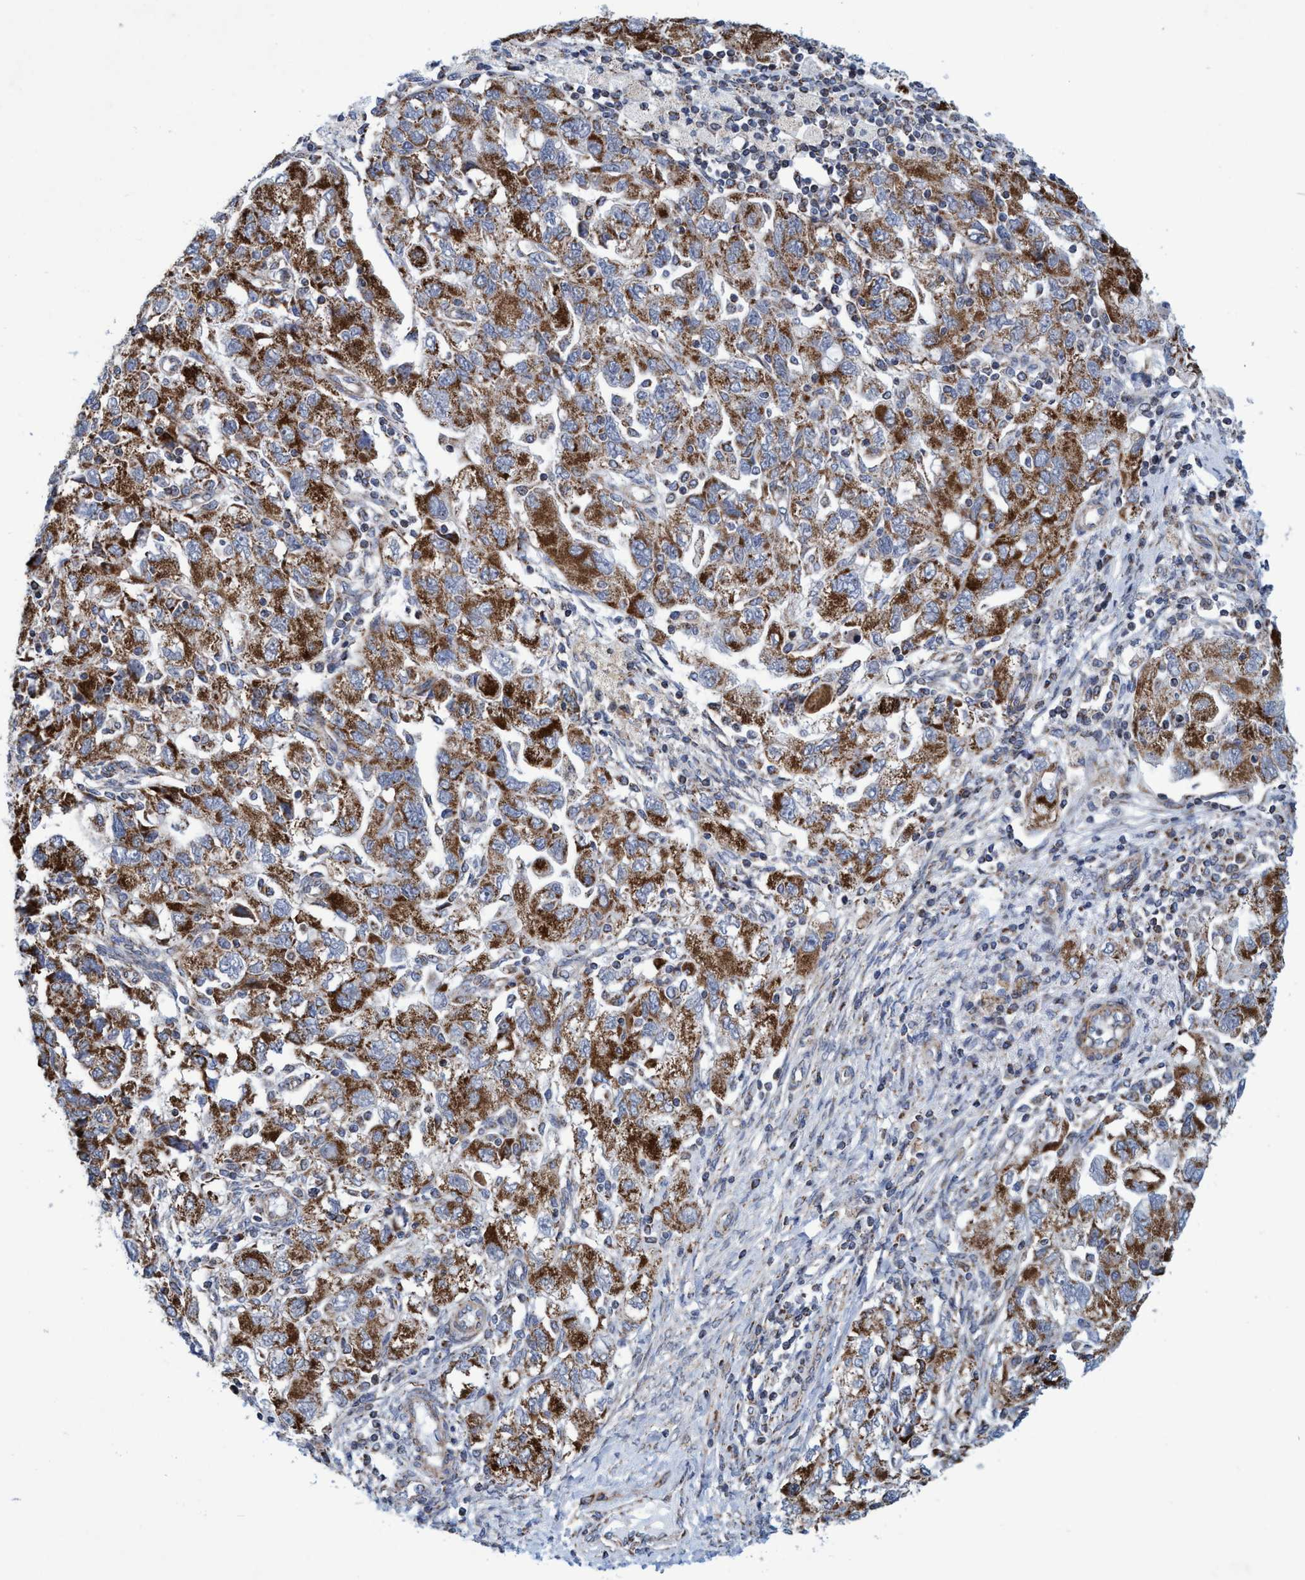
{"staining": {"intensity": "moderate", "quantity": ">75%", "location": "cytoplasmic/membranous"}, "tissue": "ovarian cancer", "cell_type": "Tumor cells", "image_type": "cancer", "snomed": [{"axis": "morphology", "description": "Carcinoma, NOS"}, {"axis": "morphology", "description": "Cystadenocarcinoma, serous, NOS"}, {"axis": "topography", "description": "Ovary"}], "caption": "Moderate cytoplasmic/membranous expression is seen in approximately >75% of tumor cells in ovarian serous cystadenocarcinoma.", "gene": "POLR1F", "patient": {"sex": "female", "age": 69}}